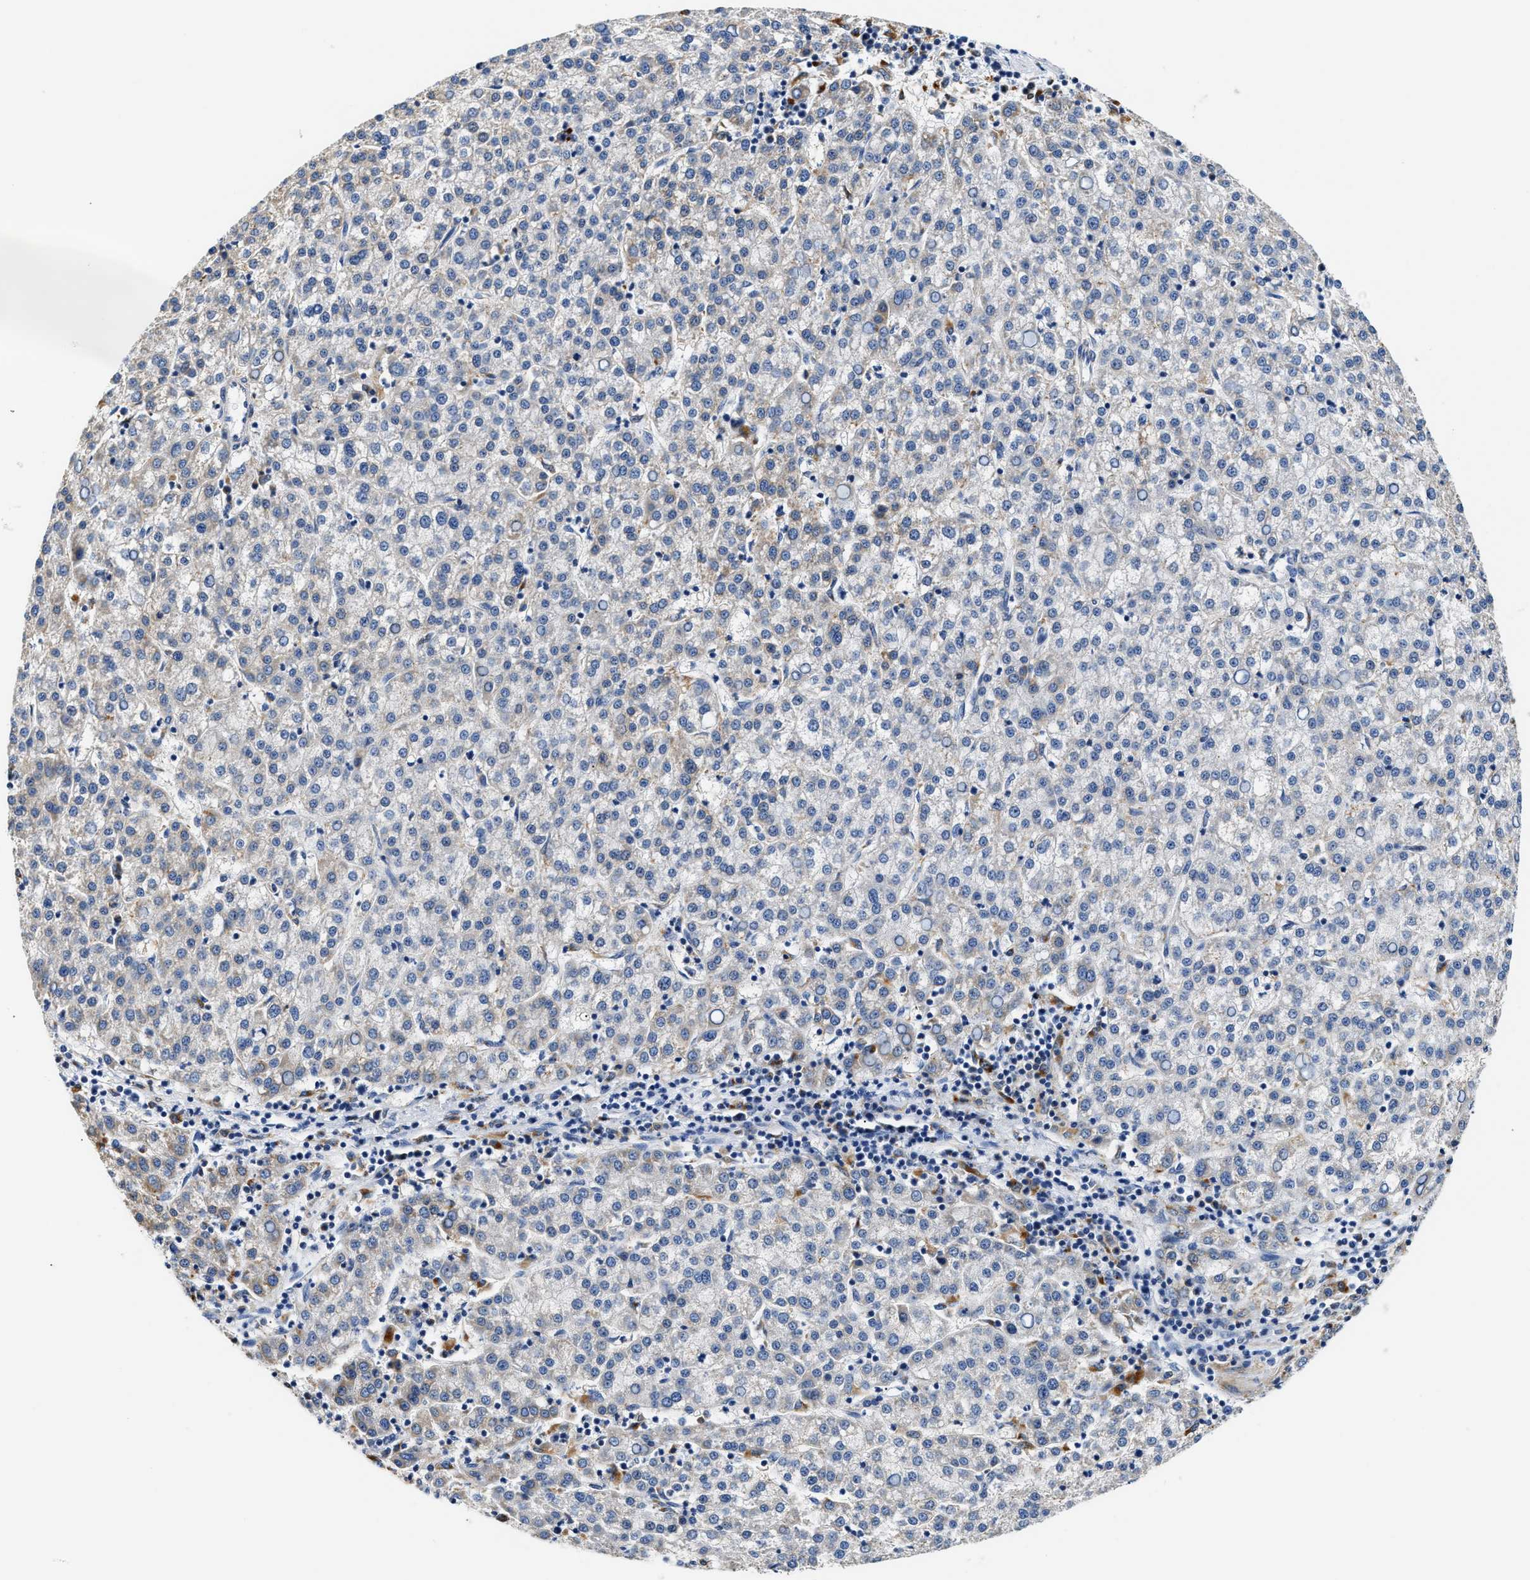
{"staining": {"intensity": "weak", "quantity": "<25%", "location": "cytoplasmic/membranous"}, "tissue": "liver cancer", "cell_type": "Tumor cells", "image_type": "cancer", "snomed": [{"axis": "morphology", "description": "Carcinoma, Hepatocellular, NOS"}, {"axis": "topography", "description": "Liver"}], "caption": "Protein analysis of liver hepatocellular carcinoma demonstrates no significant staining in tumor cells.", "gene": "ACADVL", "patient": {"sex": "female", "age": 58}}